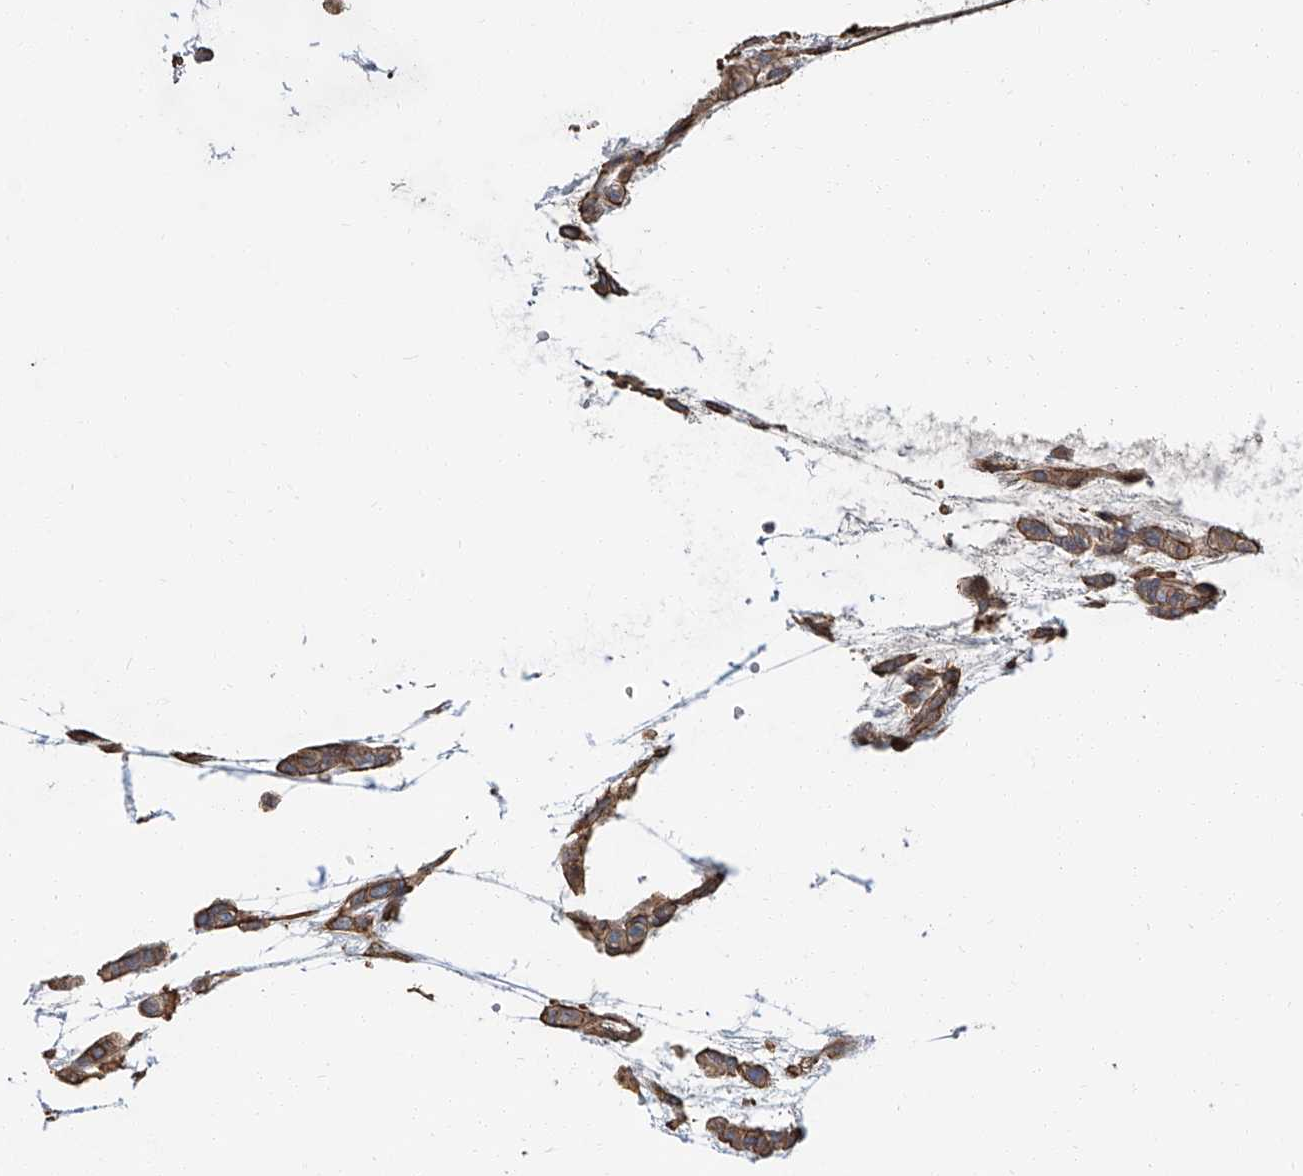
{"staining": {"intensity": "moderate", "quantity": ">75%", "location": "cytoplasmic/membranous"}, "tissue": "head and neck cancer", "cell_type": "Tumor cells", "image_type": "cancer", "snomed": [{"axis": "morphology", "description": "Adenocarcinoma, NOS"}, {"axis": "morphology", "description": "Adenoma, NOS"}, {"axis": "topography", "description": "Head-Neck"}], "caption": "Immunohistochemical staining of head and neck cancer displays medium levels of moderate cytoplasmic/membranous protein staining in about >75% of tumor cells.", "gene": "PIEZO2", "patient": {"sex": "female", "age": 55}}